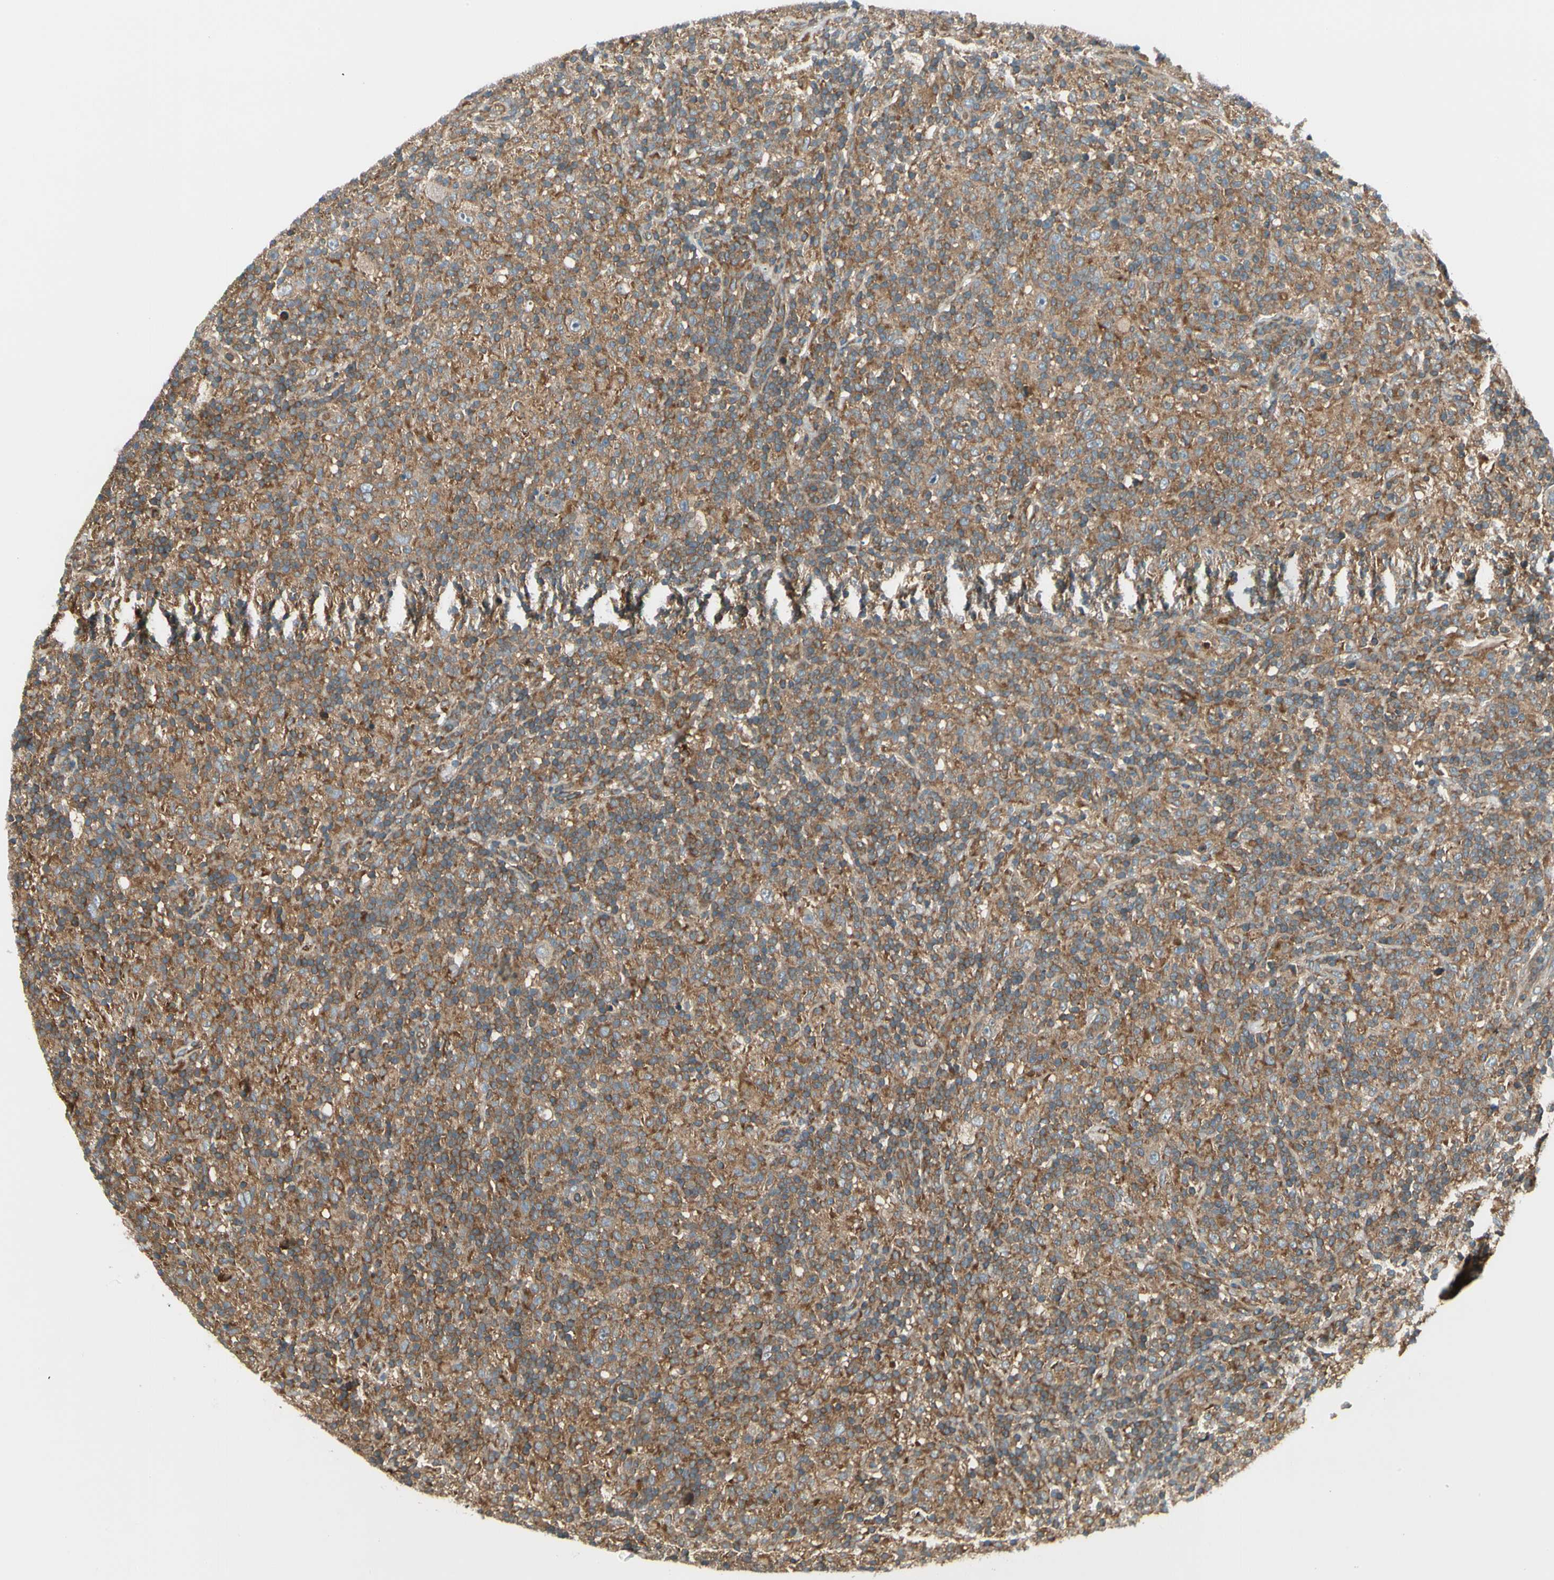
{"staining": {"intensity": "moderate", "quantity": ">75%", "location": "cytoplasmic/membranous"}, "tissue": "lymphoma", "cell_type": "Tumor cells", "image_type": "cancer", "snomed": [{"axis": "morphology", "description": "Hodgkin's disease, NOS"}, {"axis": "topography", "description": "Lymph node"}], "caption": "DAB immunohistochemical staining of Hodgkin's disease demonstrates moderate cytoplasmic/membranous protein staining in approximately >75% of tumor cells.", "gene": "TRIO", "patient": {"sex": "male", "age": 70}}